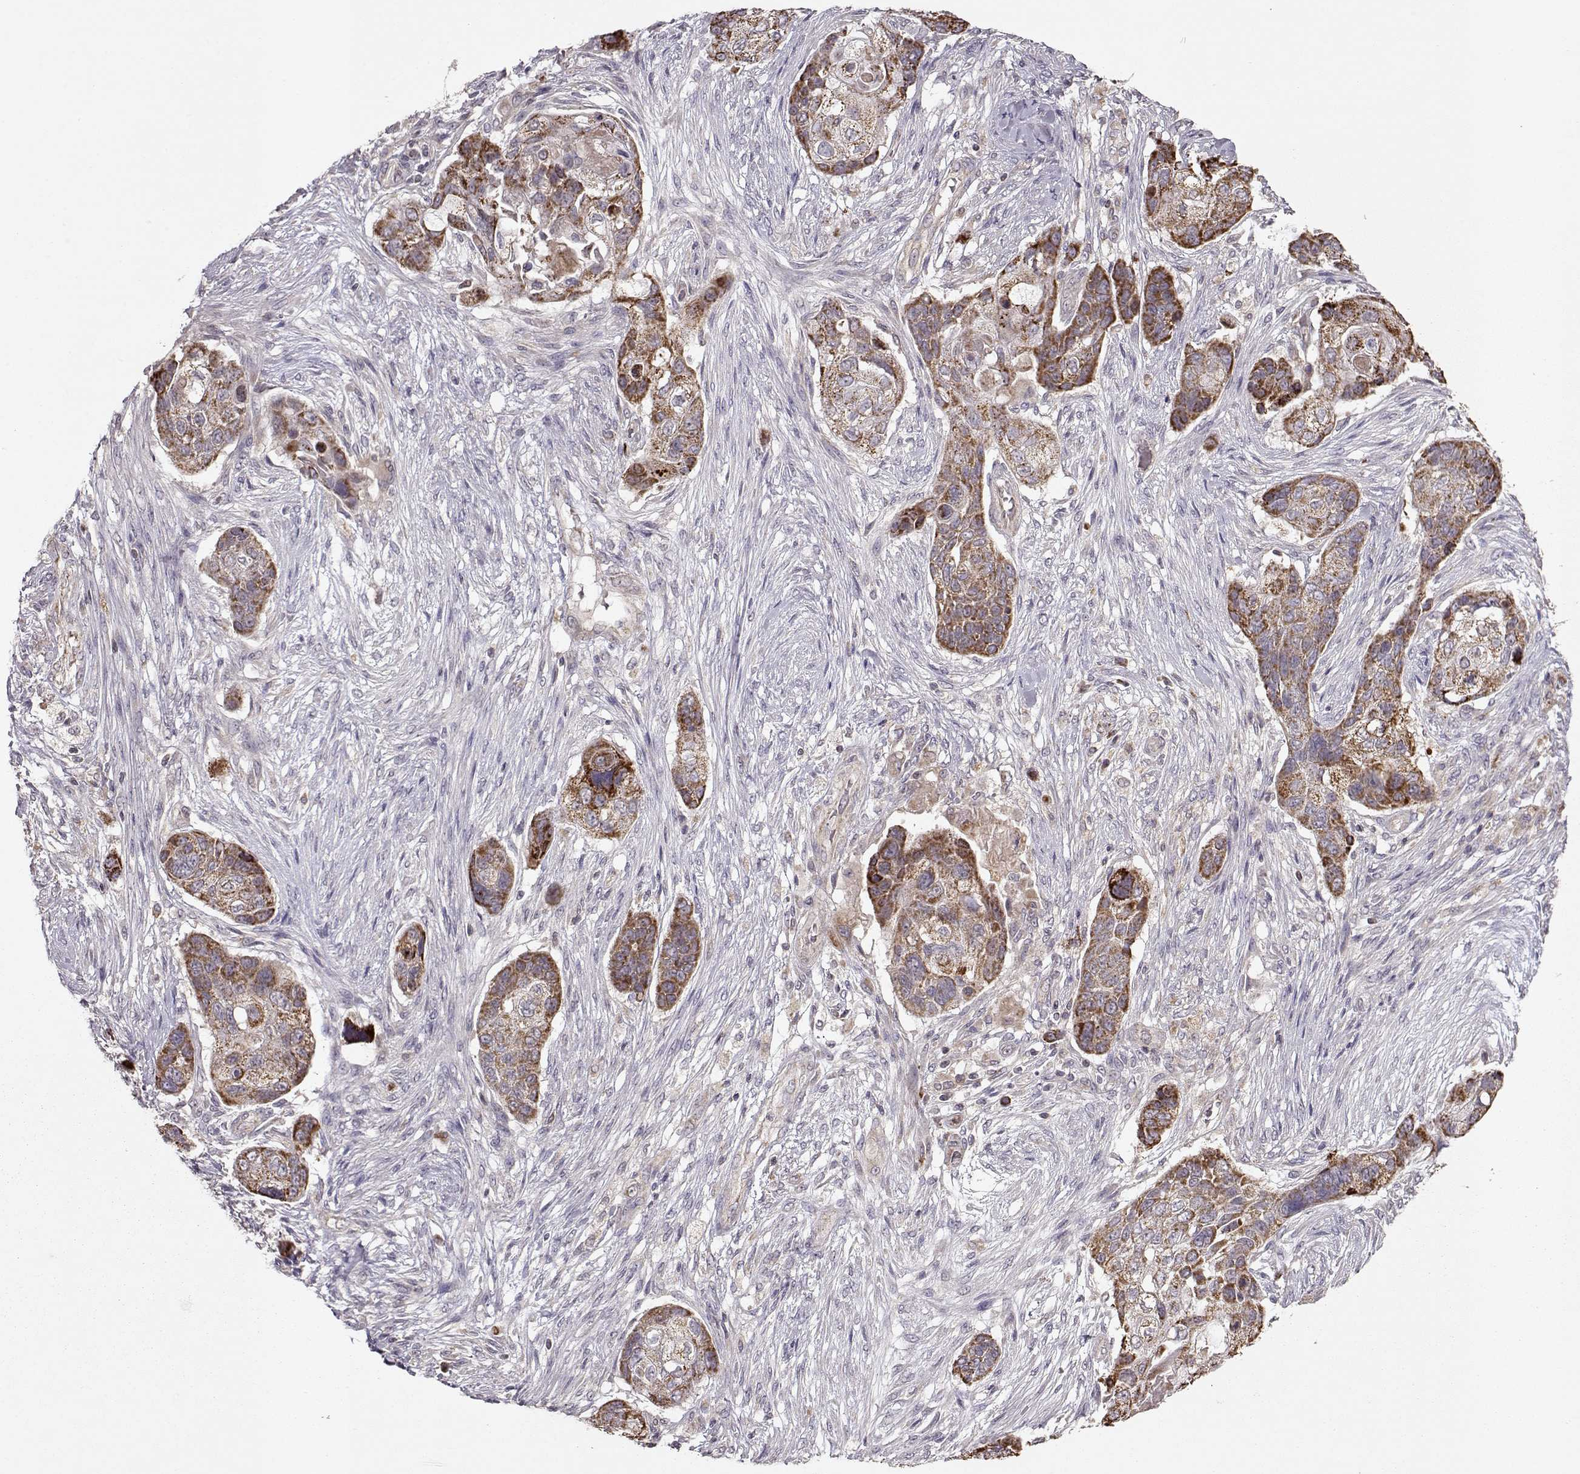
{"staining": {"intensity": "strong", "quantity": ">75%", "location": "cytoplasmic/membranous"}, "tissue": "lung cancer", "cell_type": "Tumor cells", "image_type": "cancer", "snomed": [{"axis": "morphology", "description": "Squamous cell carcinoma, NOS"}, {"axis": "topography", "description": "Lung"}], "caption": "Immunohistochemical staining of lung cancer (squamous cell carcinoma) shows high levels of strong cytoplasmic/membranous protein staining in approximately >75% of tumor cells.", "gene": "CMTM3", "patient": {"sex": "male", "age": 69}}